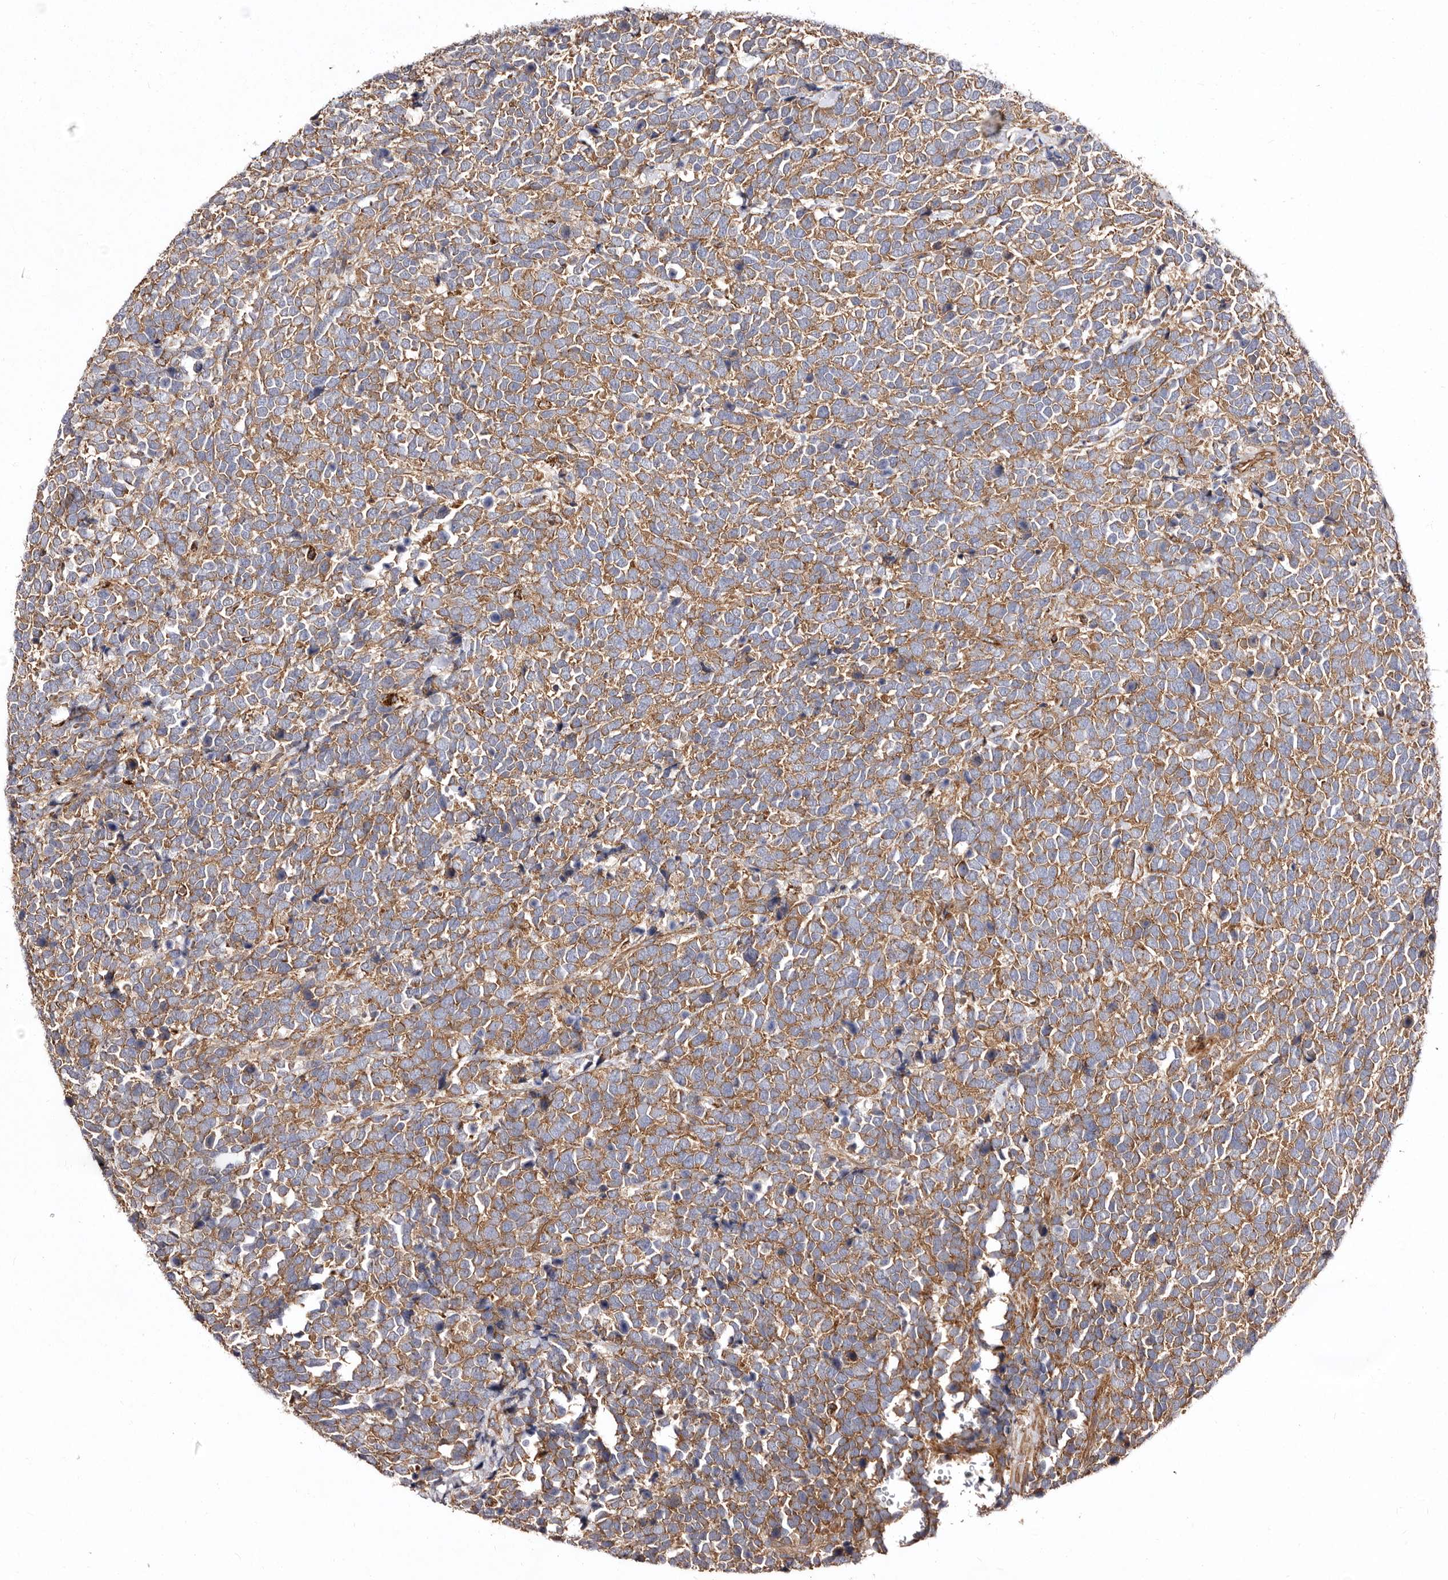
{"staining": {"intensity": "moderate", "quantity": ">75%", "location": "cytoplasmic/membranous"}, "tissue": "urothelial cancer", "cell_type": "Tumor cells", "image_type": "cancer", "snomed": [{"axis": "morphology", "description": "Urothelial carcinoma, High grade"}, {"axis": "topography", "description": "Urinary bladder"}], "caption": "Immunohistochemistry (IHC) histopathology image of urothelial carcinoma (high-grade) stained for a protein (brown), which demonstrates medium levels of moderate cytoplasmic/membranous staining in approximately >75% of tumor cells.", "gene": "LUZP1", "patient": {"sex": "female", "age": 82}}